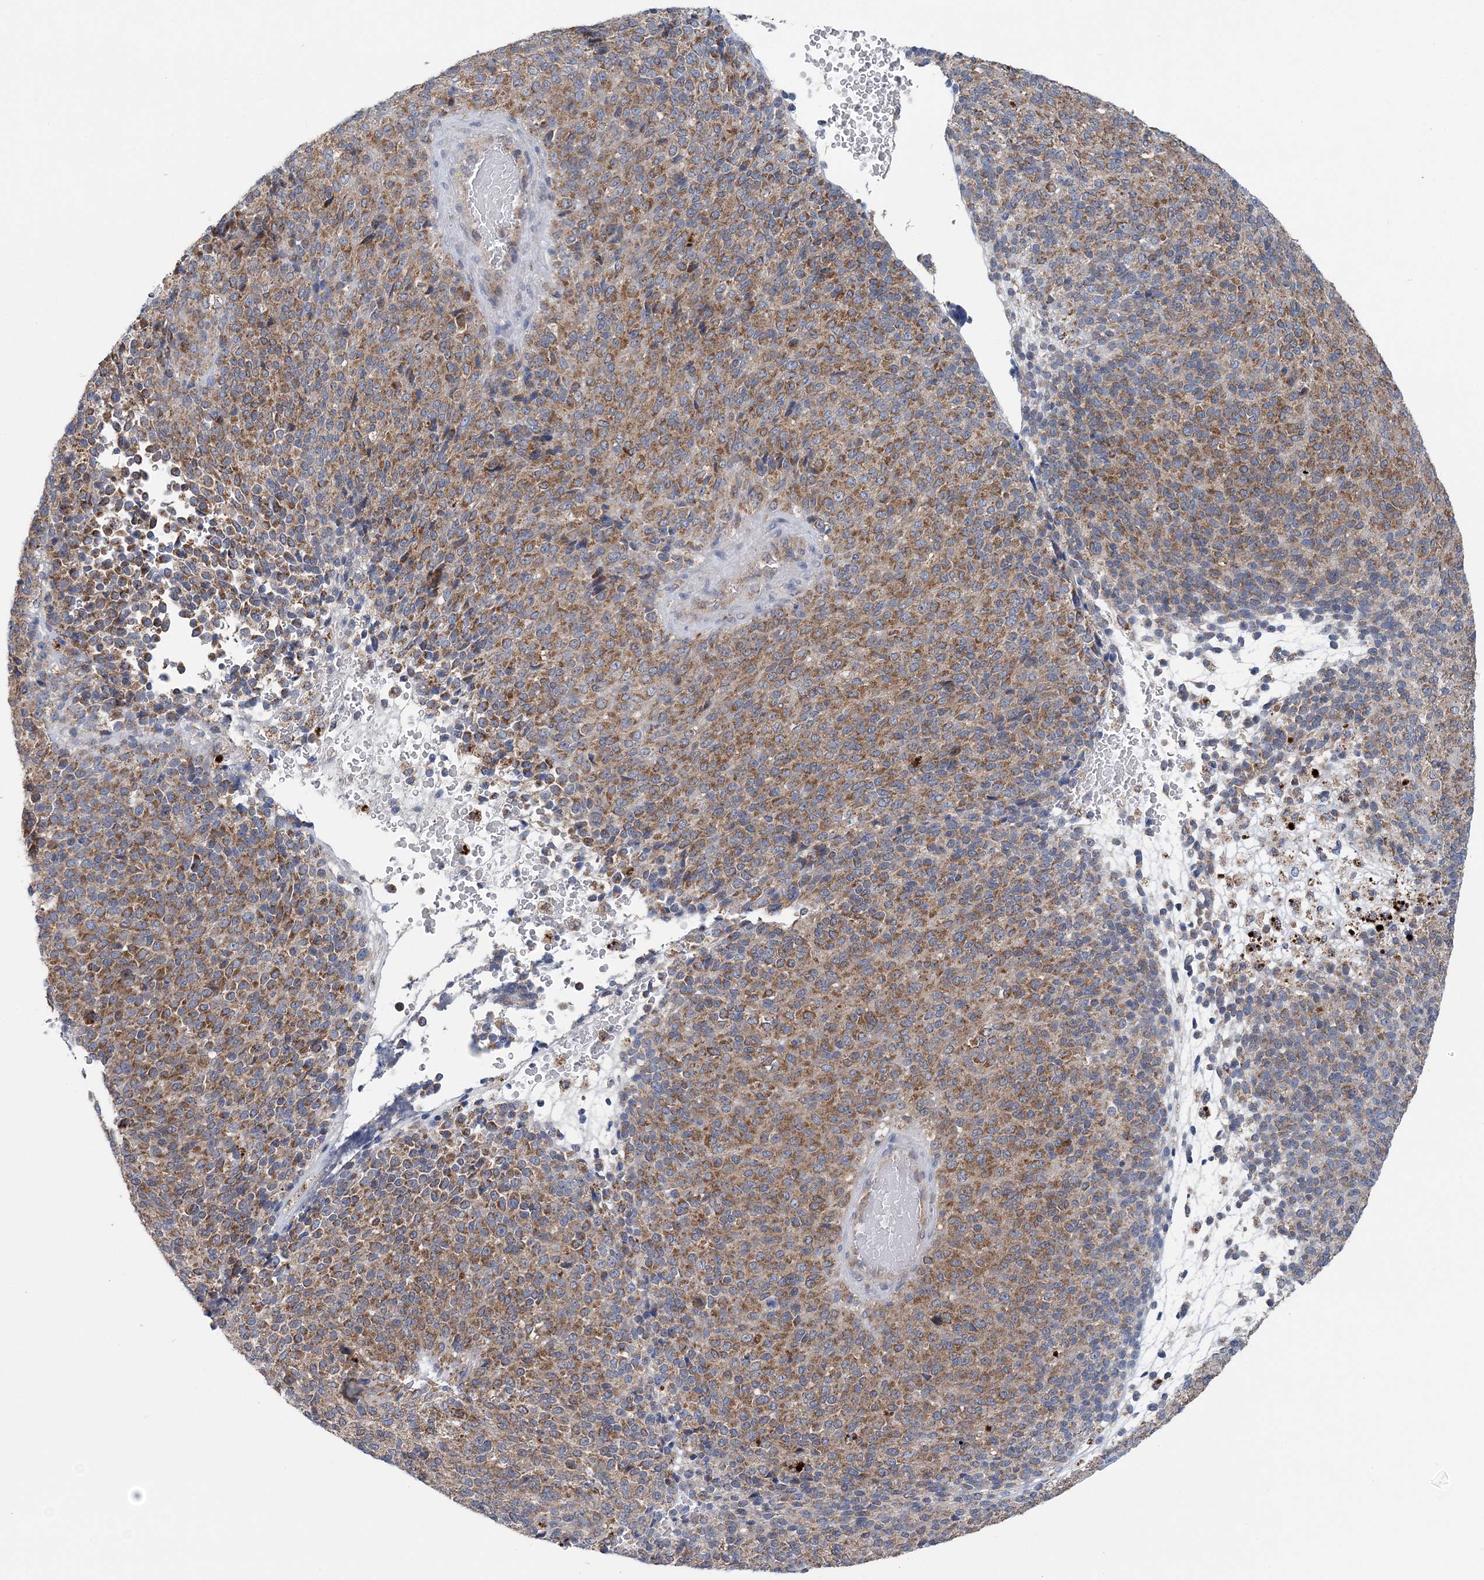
{"staining": {"intensity": "moderate", "quantity": ">75%", "location": "cytoplasmic/membranous"}, "tissue": "melanoma", "cell_type": "Tumor cells", "image_type": "cancer", "snomed": [{"axis": "morphology", "description": "Malignant melanoma, Metastatic site"}, {"axis": "topography", "description": "Brain"}], "caption": "An IHC micrograph of tumor tissue is shown. Protein staining in brown labels moderate cytoplasmic/membranous positivity in melanoma within tumor cells.", "gene": "COPE", "patient": {"sex": "female", "age": 56}}